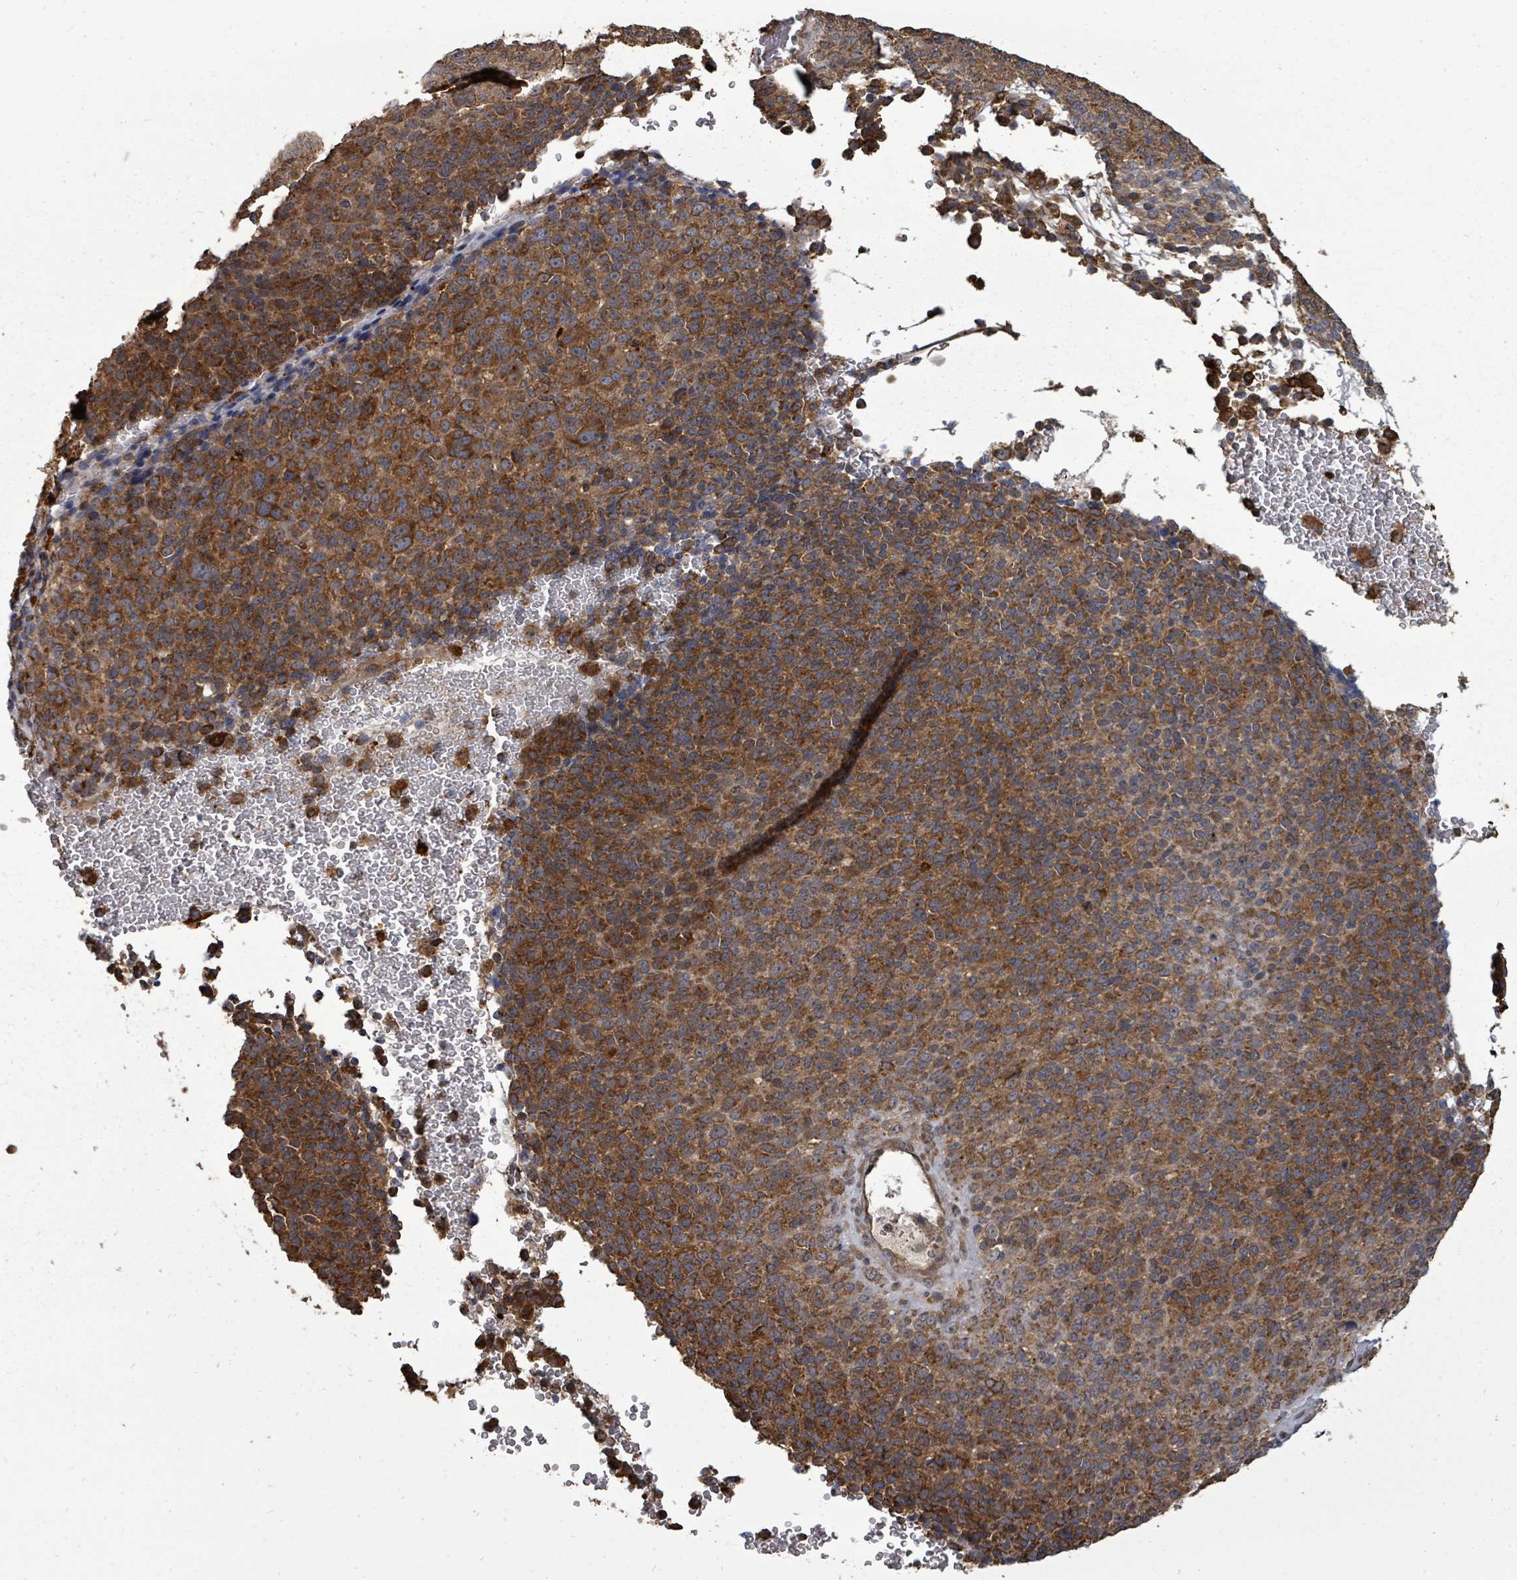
{"staining": {"intensity": "strong", "quantity": ">75%", "location": "cytoplasmic/membranous"}, "tissue": "melanoma", "cell_type": "Tumor cells", "image_type": "cancer", "snomed": [{"axis": "morphology", "description": "Malignant melanoma, Metastatic site"}, {"axis": "topography", "description": "Brain"}], "caption": "High-magnification brightfield microscopy of malignant melanoma (metastatic site) stained with DAB (brown) and counterstained with hematoxylin (blue). tumor cells exhibit strong cytoplasmic/membranous expression is present in approximately>75% of cells.", "gene": "EIF3C", "patient": {"sex": "female", "age": 56}}